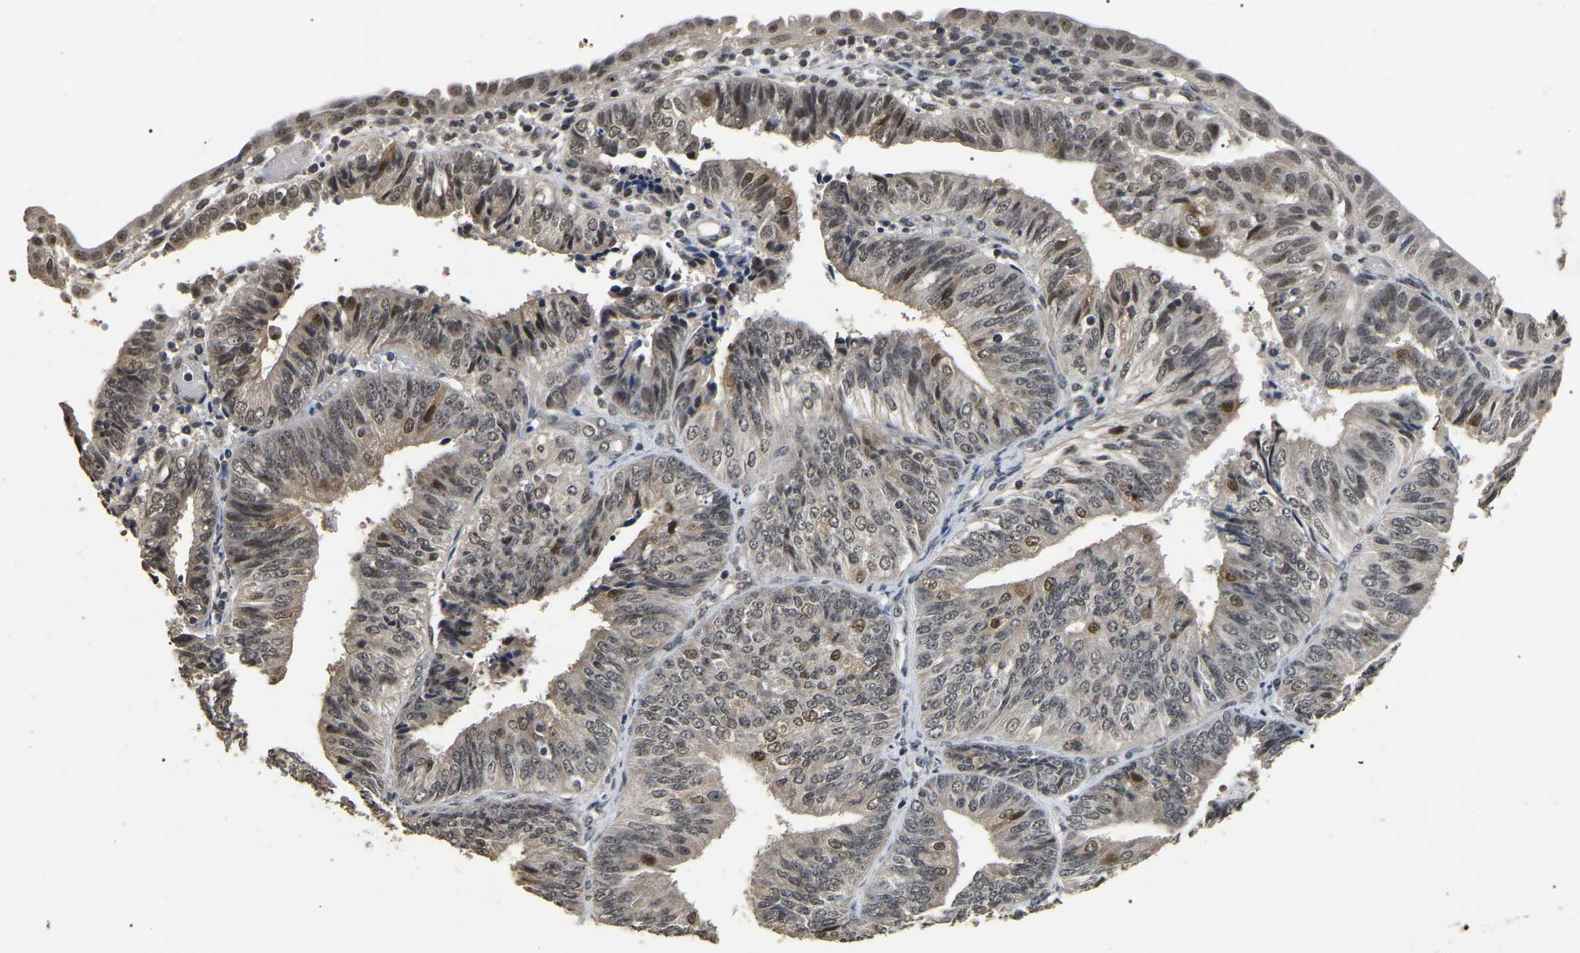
{"staining": {"intensity": "weak", "quantity": ">75%", "location": "nuclear"}, "tissue": "endometrial cancer", "cell_type": "Tumor cells", "image_type": "cancer", "snomed": [{"axis": "morphology", "description": "Adenocarcinoma, NOS"}, {"axis": "topography", "description": "Endometrium"}], "caption": "High-power microscopy captured an immunohistochemistry (IHC) micrograph of endometrial cancer (adenocarcinoma), revealing weak nuclear positivity in about >75% of tumor cells.", "gene": "PPM1E", "patient": {"sex": "female", "age": 58}}